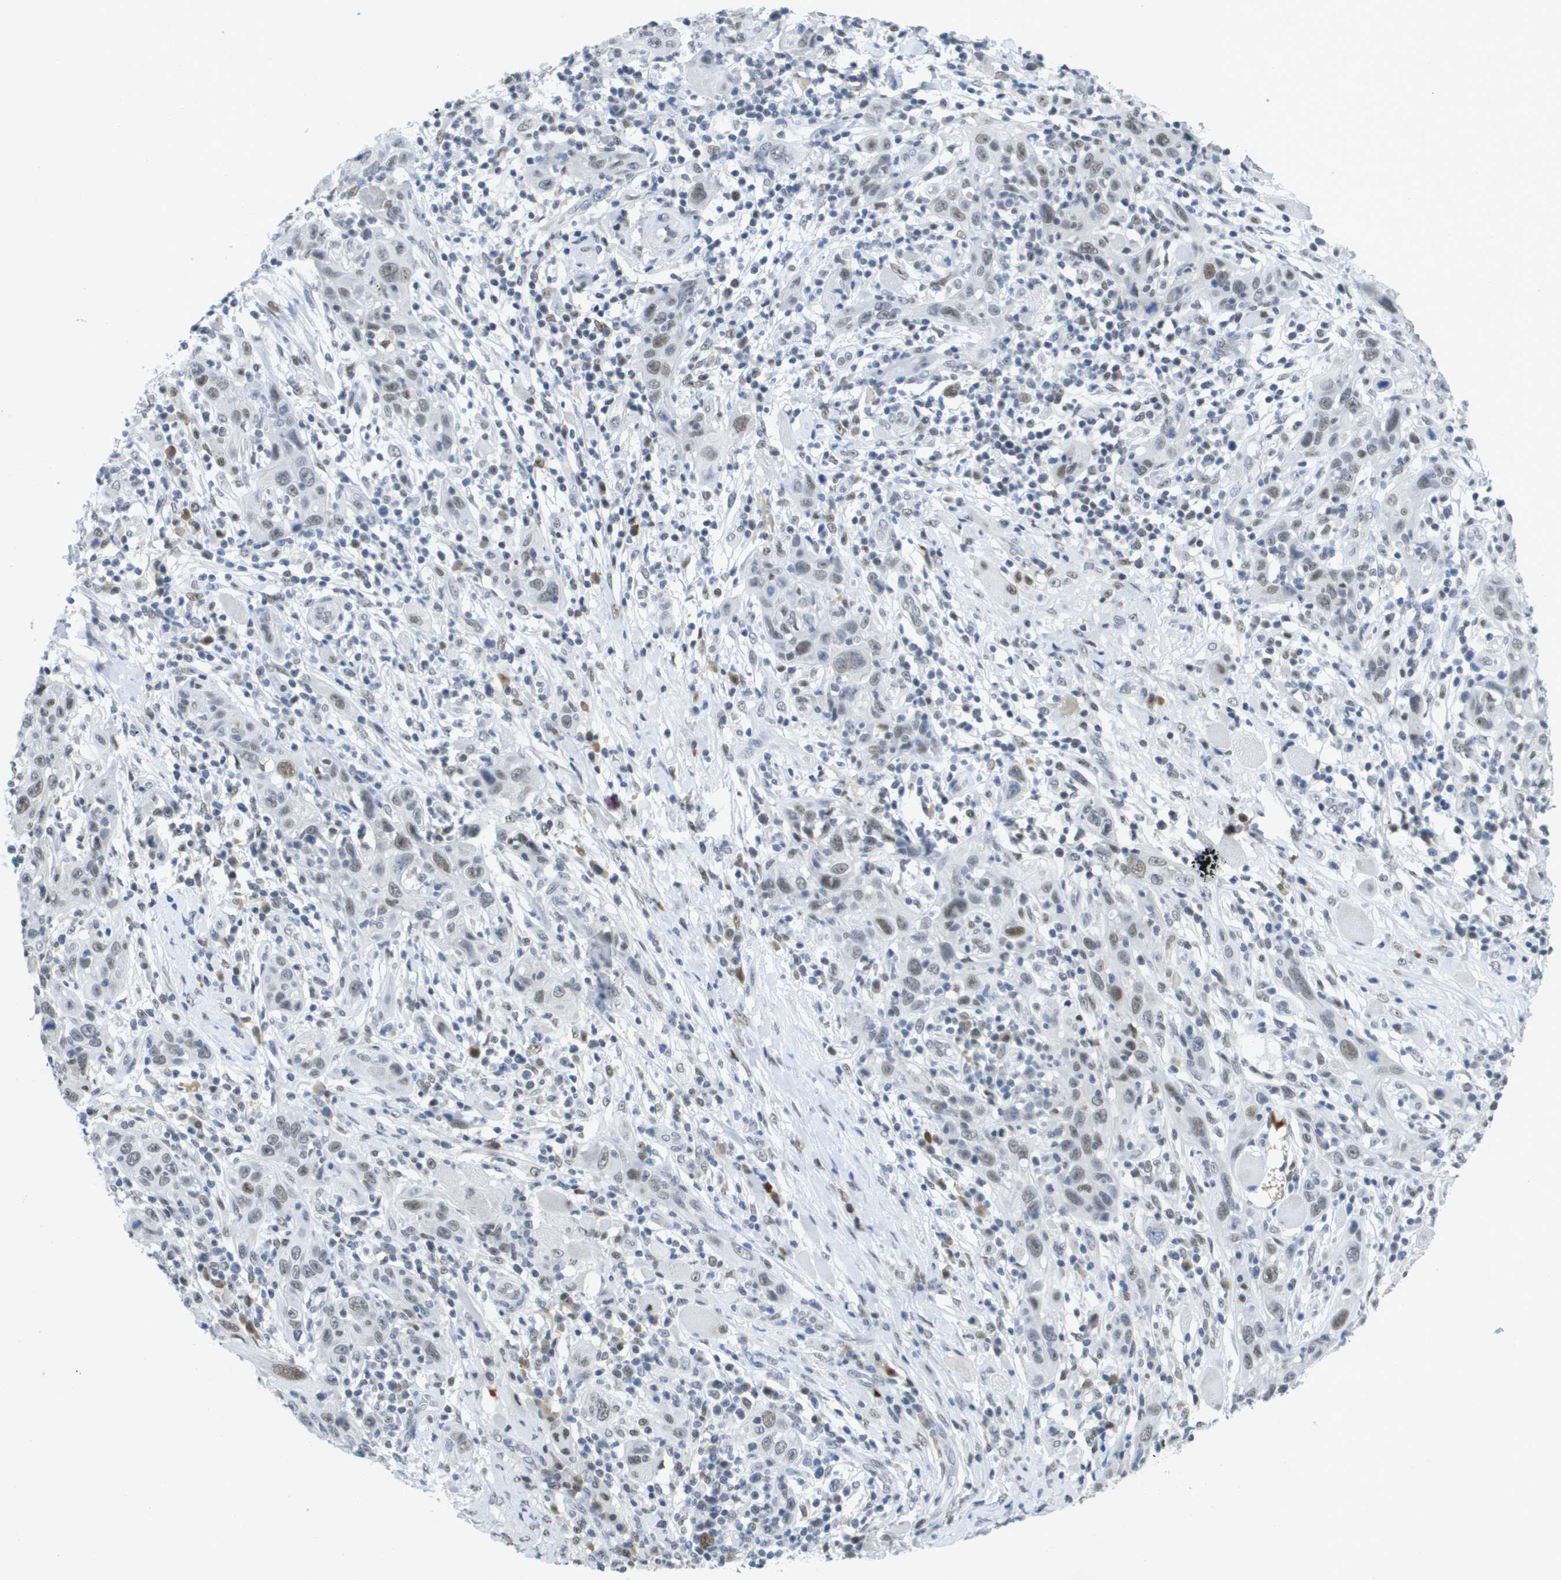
{"staining": {"intensity": "weak", "quantity": "25%-75%", "location": "nuclear"}, "tissue": "skin cancer", "cell_type": "Tumor cells", "image_type": "cancer", "snomed": [{"axis": "morphology", "description": "Squamous cell carcinoma, NOS"}, {"axis": "topography", "description": "Skin"}], "caption": "Tumor cells exhibit low levels of weak nuclear staining in approximately 25%-75% of cells in human skin cancer (squamous cell carcinoma).", "gene": "TP53RK", "patient": {"sex": "female", "age": 88}}